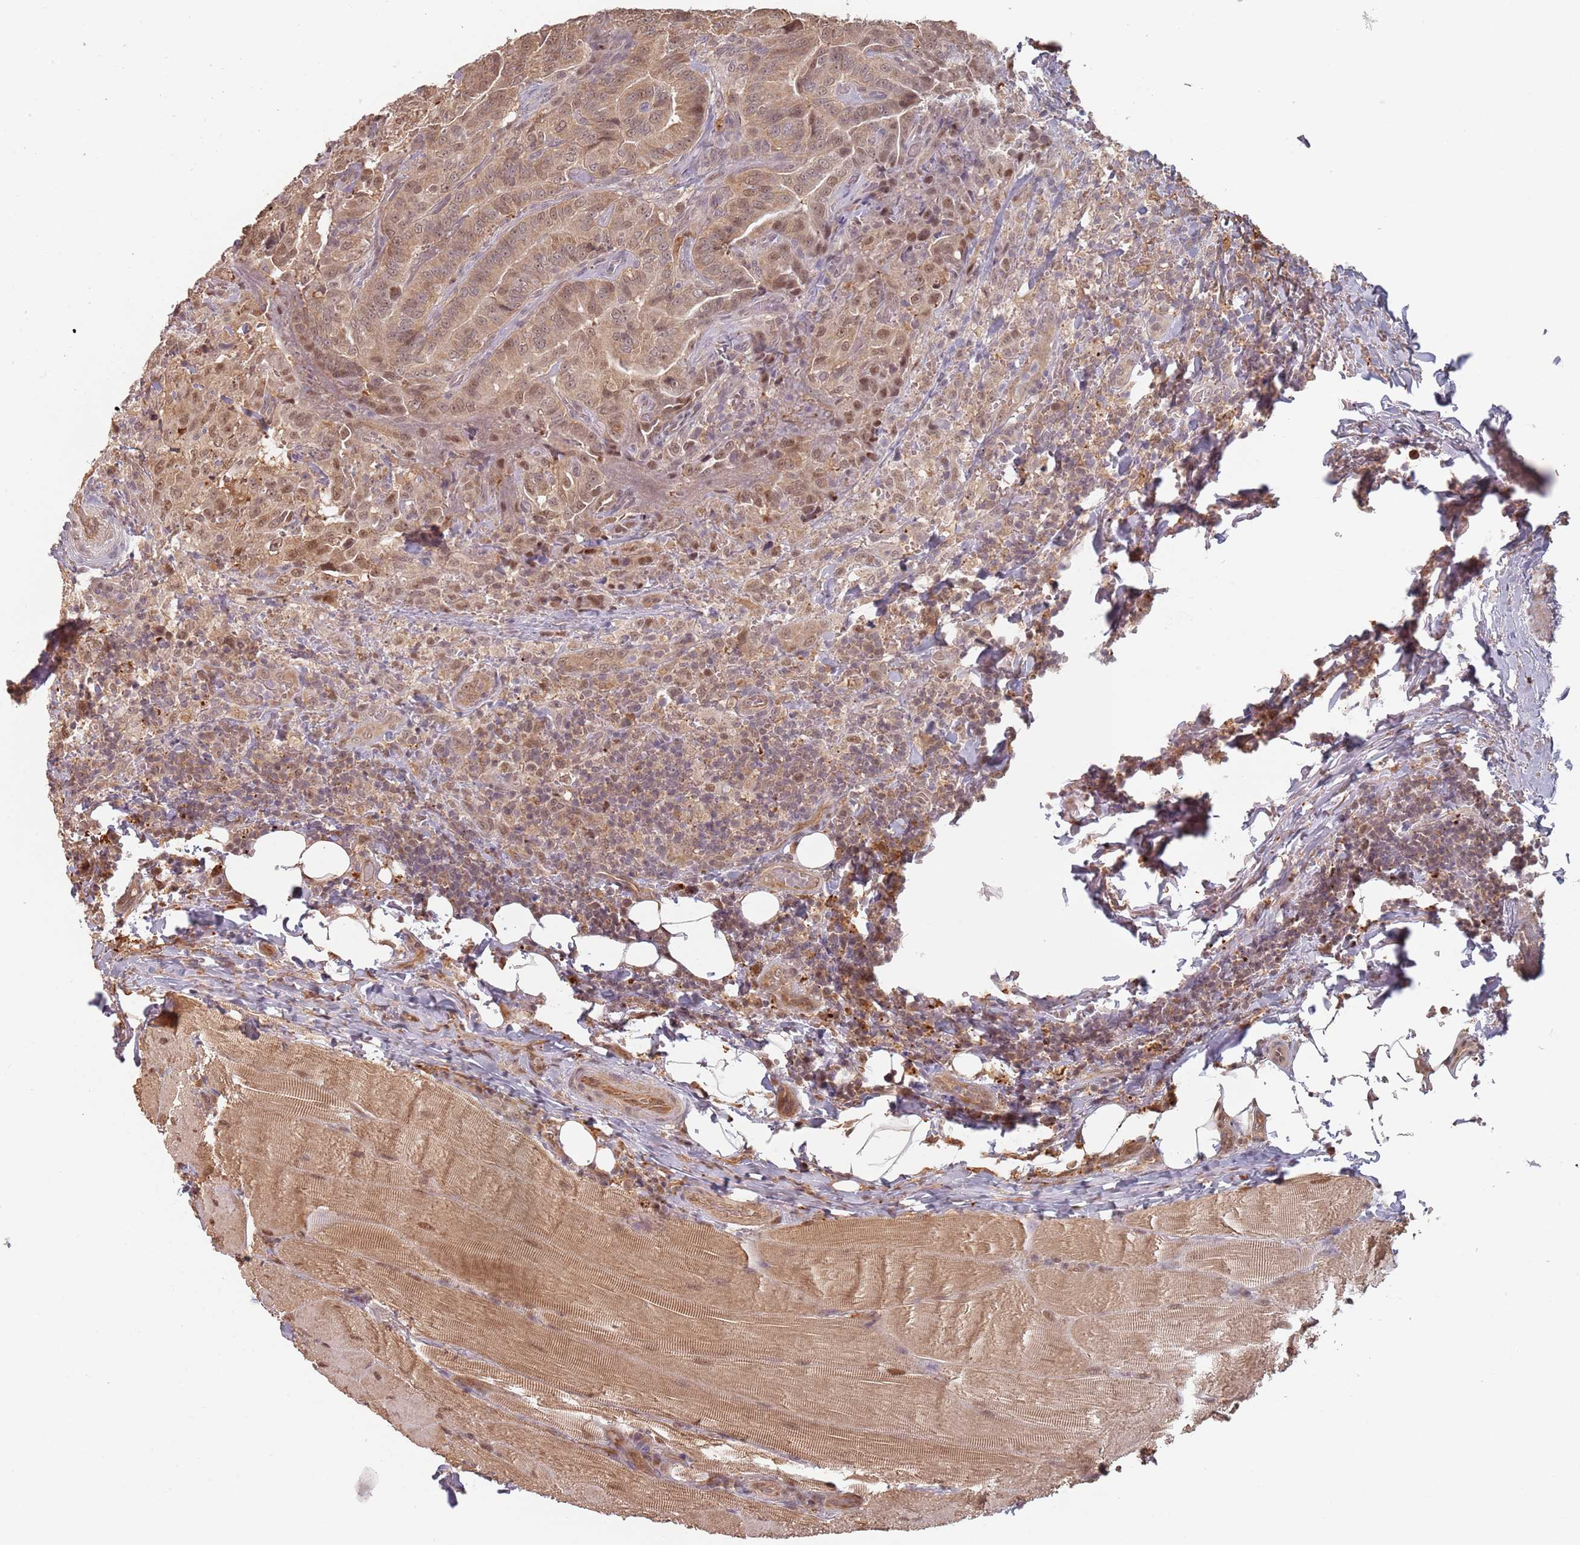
{"staining": {"intensity": "moderate", "quantity": ">75%", "location": "cytoplasmic/membranous,nuclear"}, "tissue": "thyroid cancer", "cell_type": "Tumor cells", "image_type": "cancer", "snomed": [{"axis": "morphology", "description": "Papillary adenocarcinoma, NOS"}, {"axis": "topography", "description": "Thyroid gland"}], "caption": "Tumor cells display moderate cytoplasmic/membranous and nuclear positivity in approximately >75% of cells in thyroid cancer.", "gene": "PLSCR5", "patient": {"sex": "male", "age": 61}}